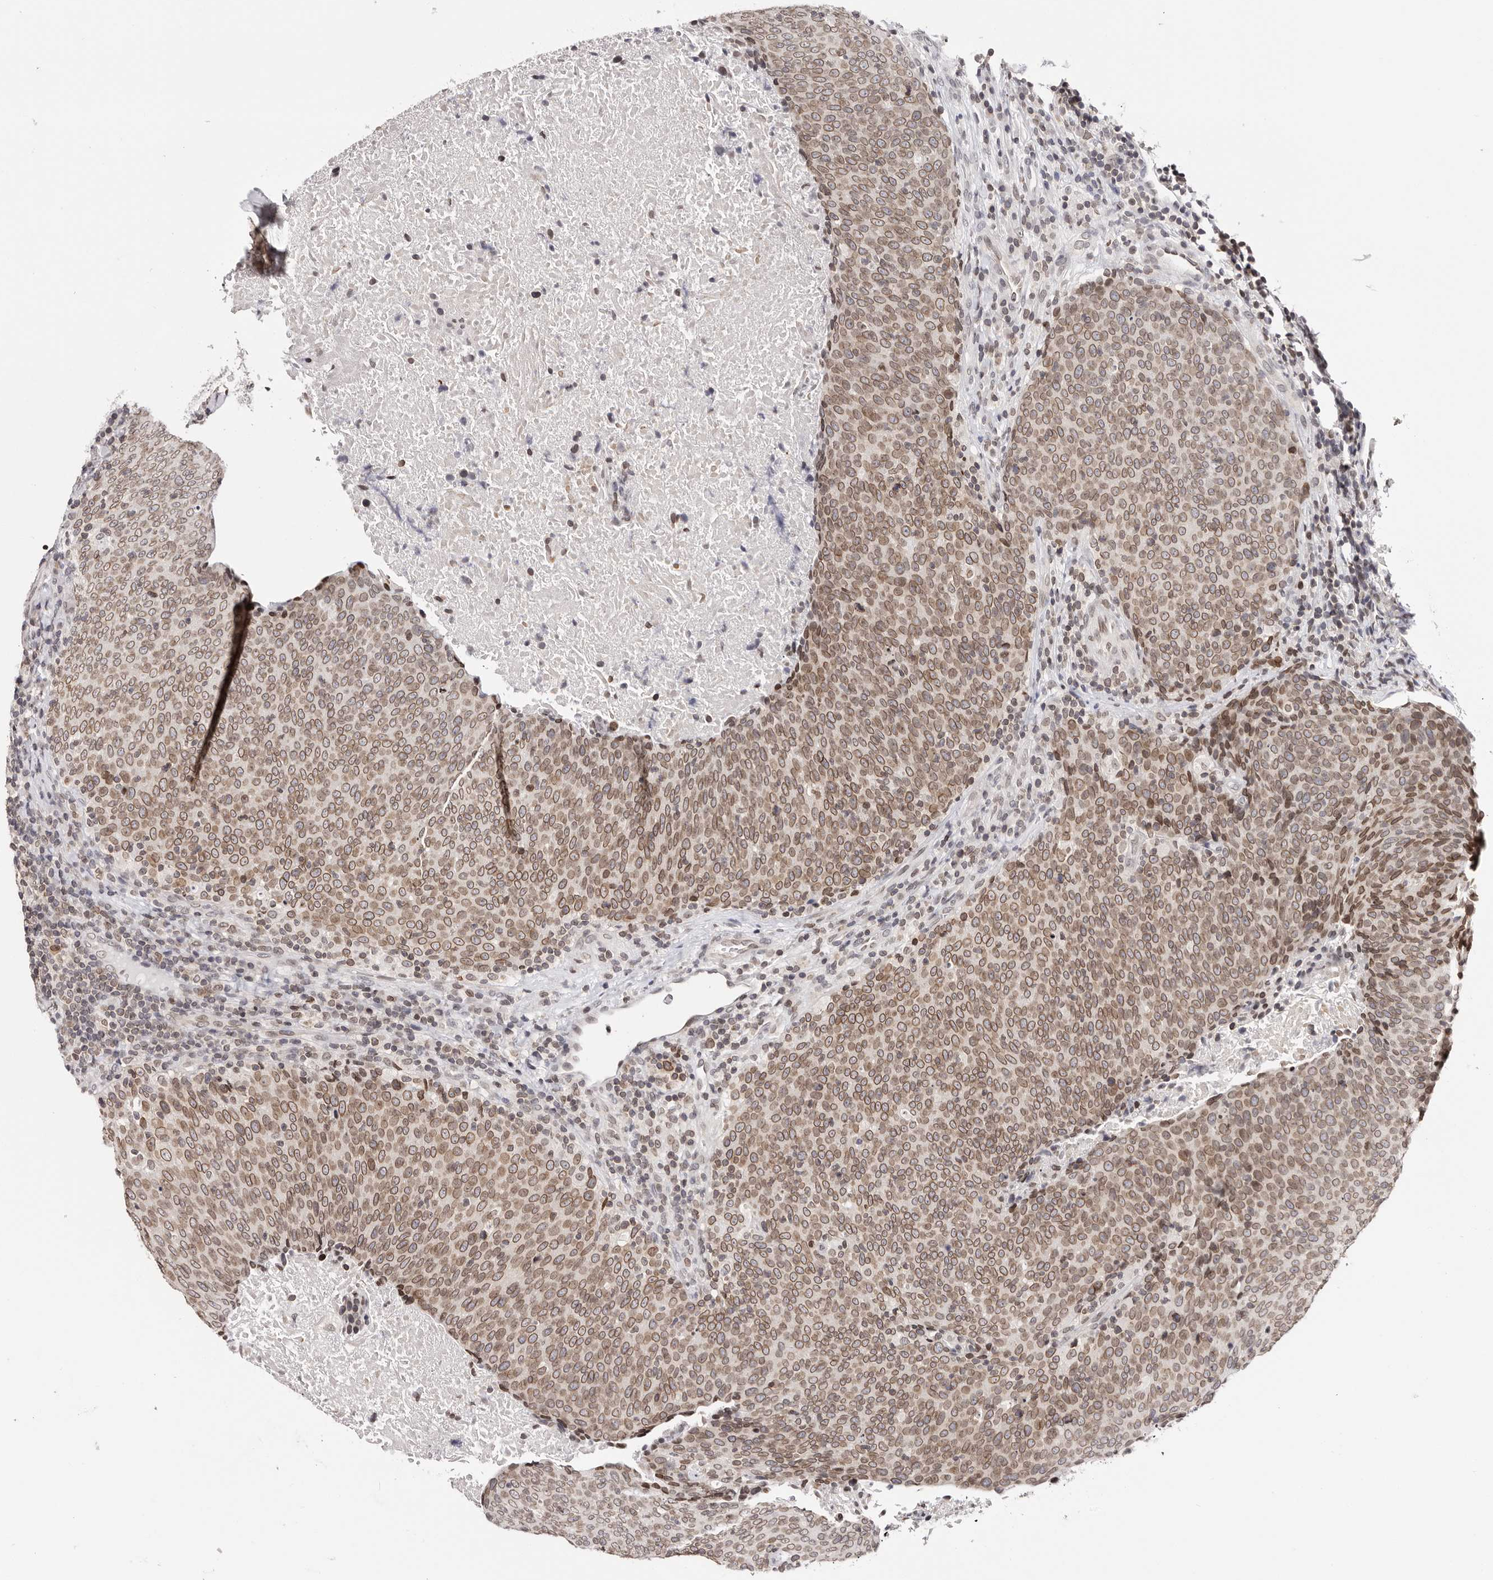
{"staining": {"intensity": "moderate", "quantity": ">75%", "location": "cytoplasmic/membranous,nuclear"}, "tissue": "head and neck cancer", "cell_type": "Tumor cells", "image_type": "cancer", "snomed": [{"axis": "morphology", "description": "Squamous cell carcinoma, NOS"}, {"axis": "morphology", "description": "Squamous cell carcinoma, metastatic, NOS"}, {"axis": "topography", "description": "Lymph node"}, {"axis": "topography", "description": "Head-Neck"}], "caption": "Human head and neck cancer stained for a protein (brown) reveals moderate cytoplasmic/membranous and nuclear positive staining in about >75% of tumor cells.", "gene": "NUP153", "patient": {"sex": "male", "age": 62}}